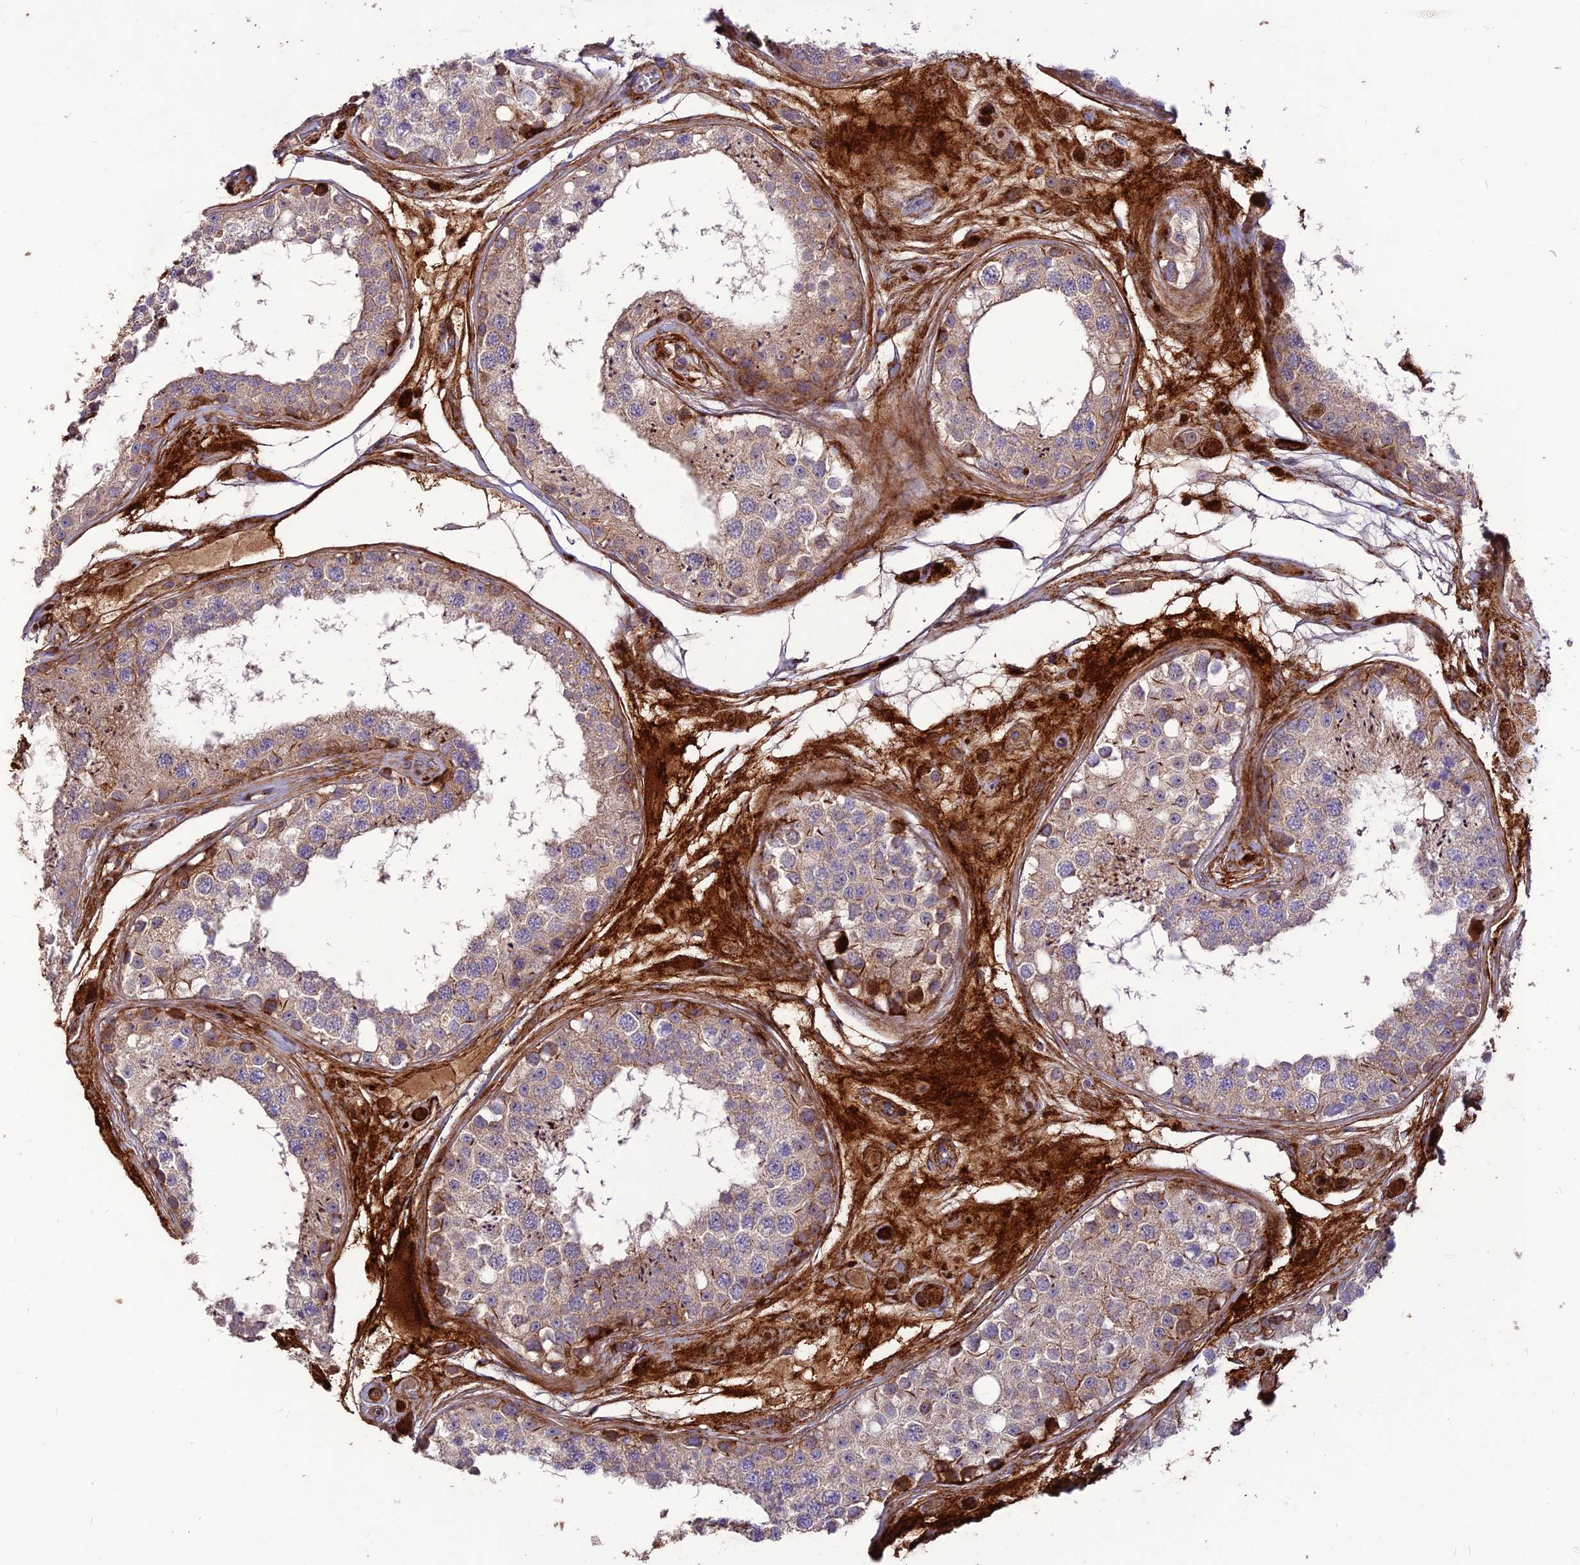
{"staining": {"intensity": "strong", "quantity": "<25%", "location": "cytoplasmic/membranous"}, "tissue": "testis", "cell_type": "Cells in seminiferous ducts", "image_type": "normal", "snomed": [{"axis": "morphology", "description": "Normal tissue, NOS"}, {"axis": "topography", "description": "Testis"}], "caption": "A medium amount of strong cytoplasmic/membranous positivity is identified in about <25% of cells in seminiferous ducts in benign testis.", "gene": "RIMOC1", "patient": {"sex": "male", "age": 25}}